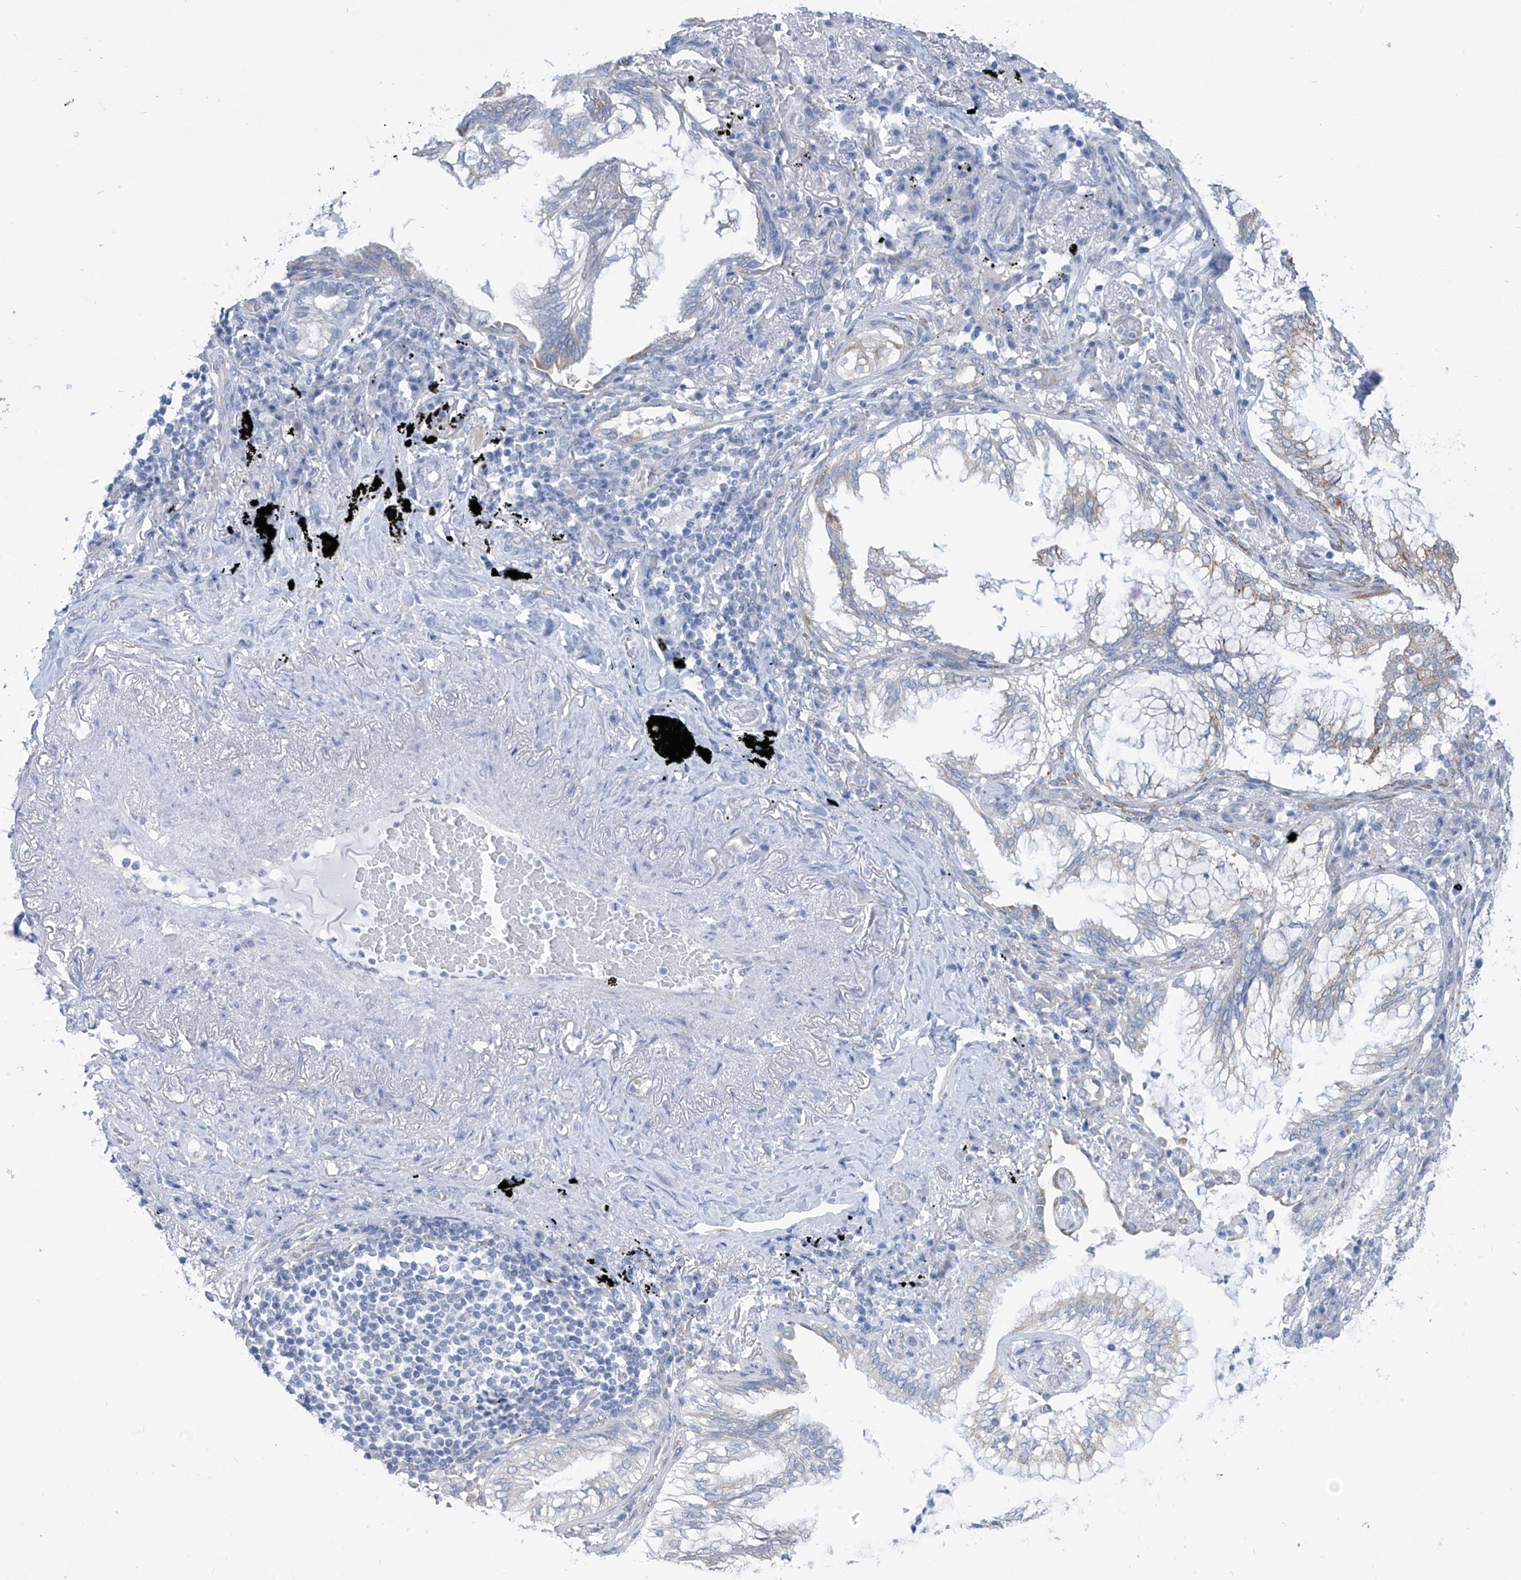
{"staining": {"intensity": "negative", "quantity": "none", "location": "none"}, "tissue": "lung cancer", "cell_type": "Tumor cells", "image_type": "cancer", "snomed": [{"axis": "morphology", "description": "Adenocarcinoma, NOS"}, {"axis": "topography", "description": "Lung"}], "caption": "This is a histopathology image of immunohistochemistry (IHC) staining of lung cancer (adenocarcinoma), which shows no expression in tumor cells. The staining is performed using DAB (3,3'-diaminobenzidine) brown chromogen with nuclei counter-stained in using hematoxylin.", "gene": "RCN2", "patient": {"sex": "female", "age": 70}}